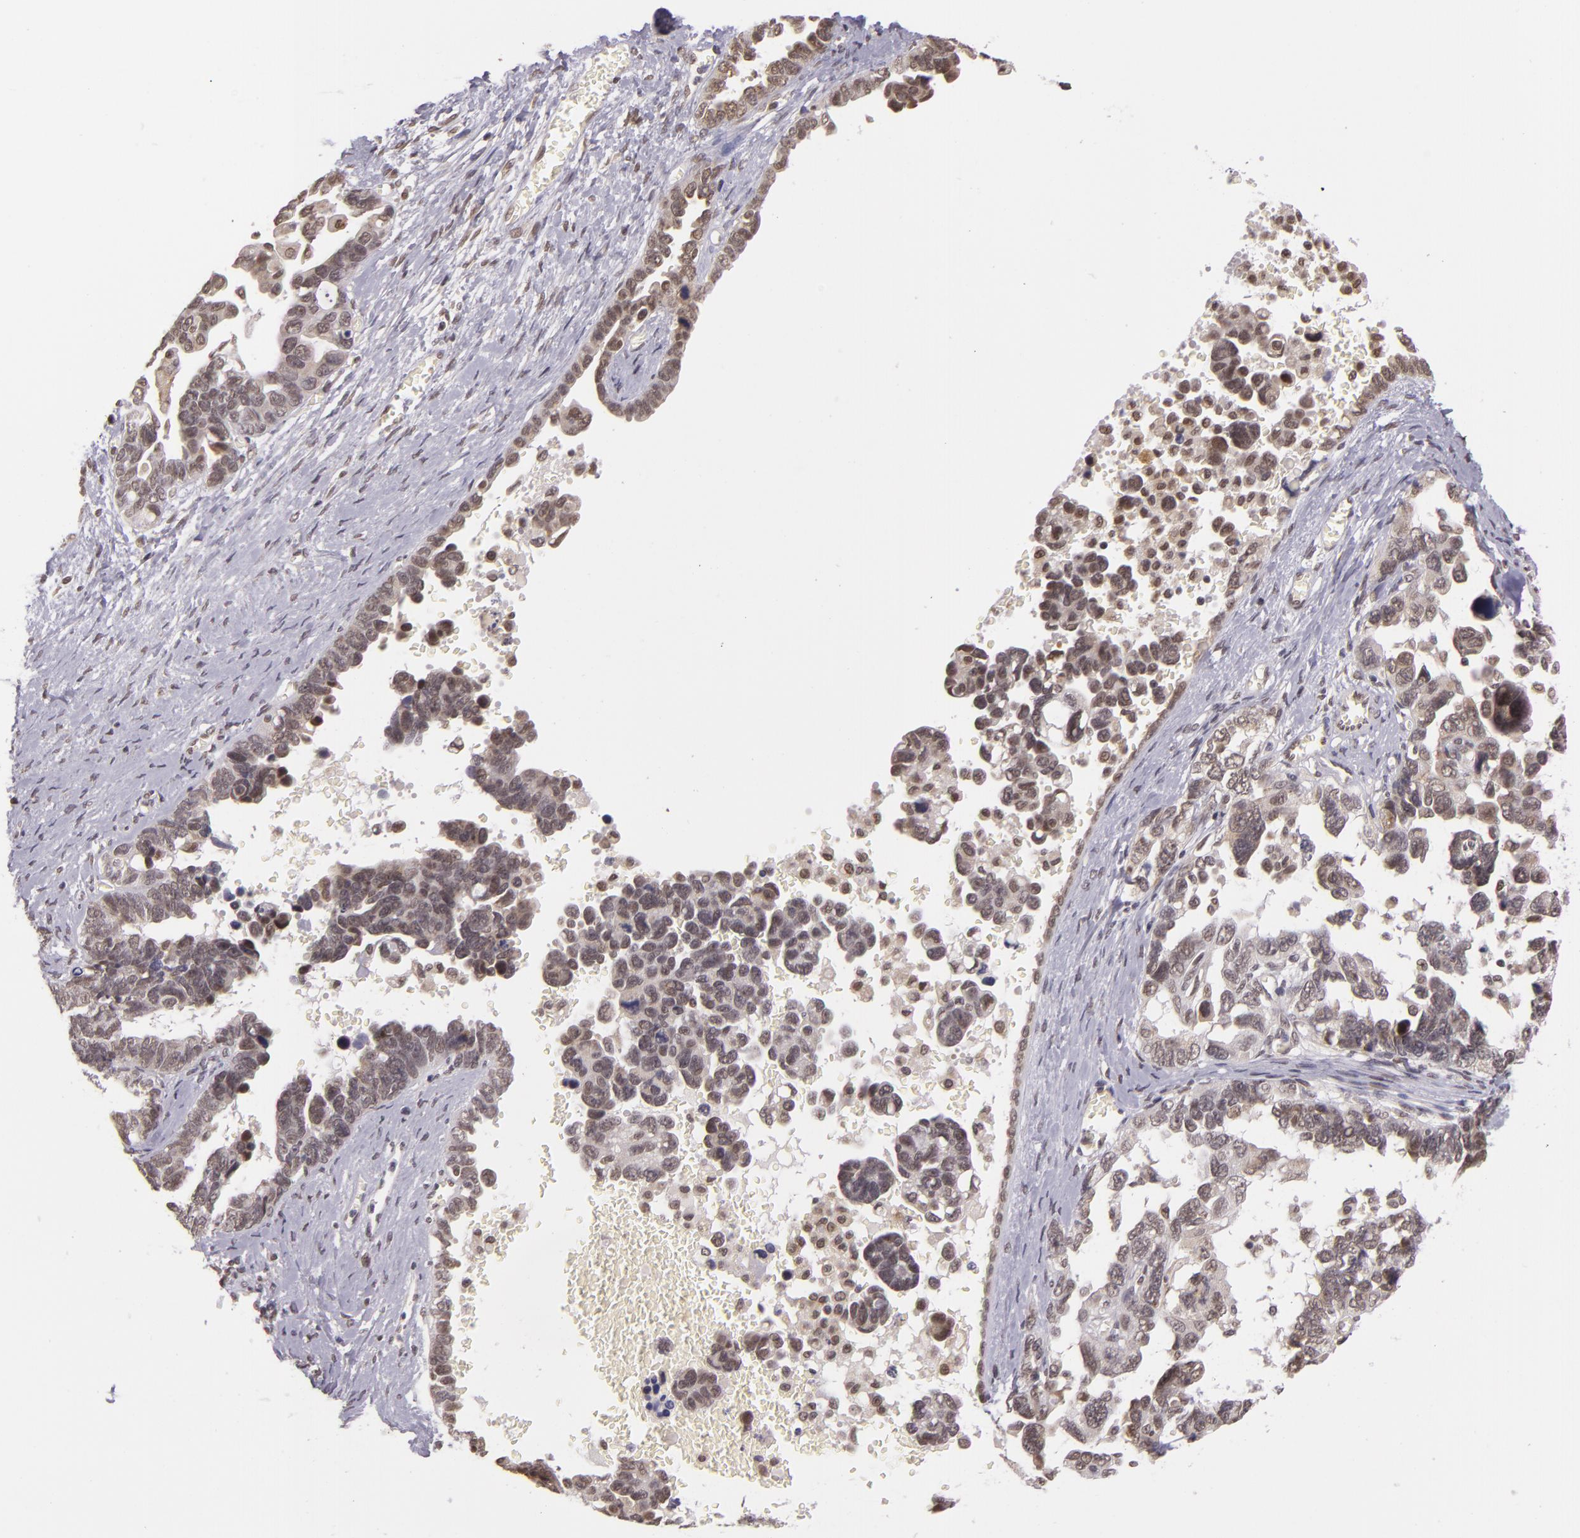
{"staining": {"intensity": "weak", "quantity": "<25%", "location": "nuclear"}, "tissue": "ovarian cancer", "cell_type": "Tumor cells", "image_type": "cancer", "snomed": [{"axis": "morphology", "description": "Cystadenocarcinoma, serous, NOS"}, {"axis": "topography", "description": "Ovary"}], "caption": "A high-resolution micrograph shows immunohistochemistry (IHC) staining of ovarian cancer, which reveals no significant staining in tumor cells.", "gene": "ALX1", "patient": {"sex": "female", "age": 69}}